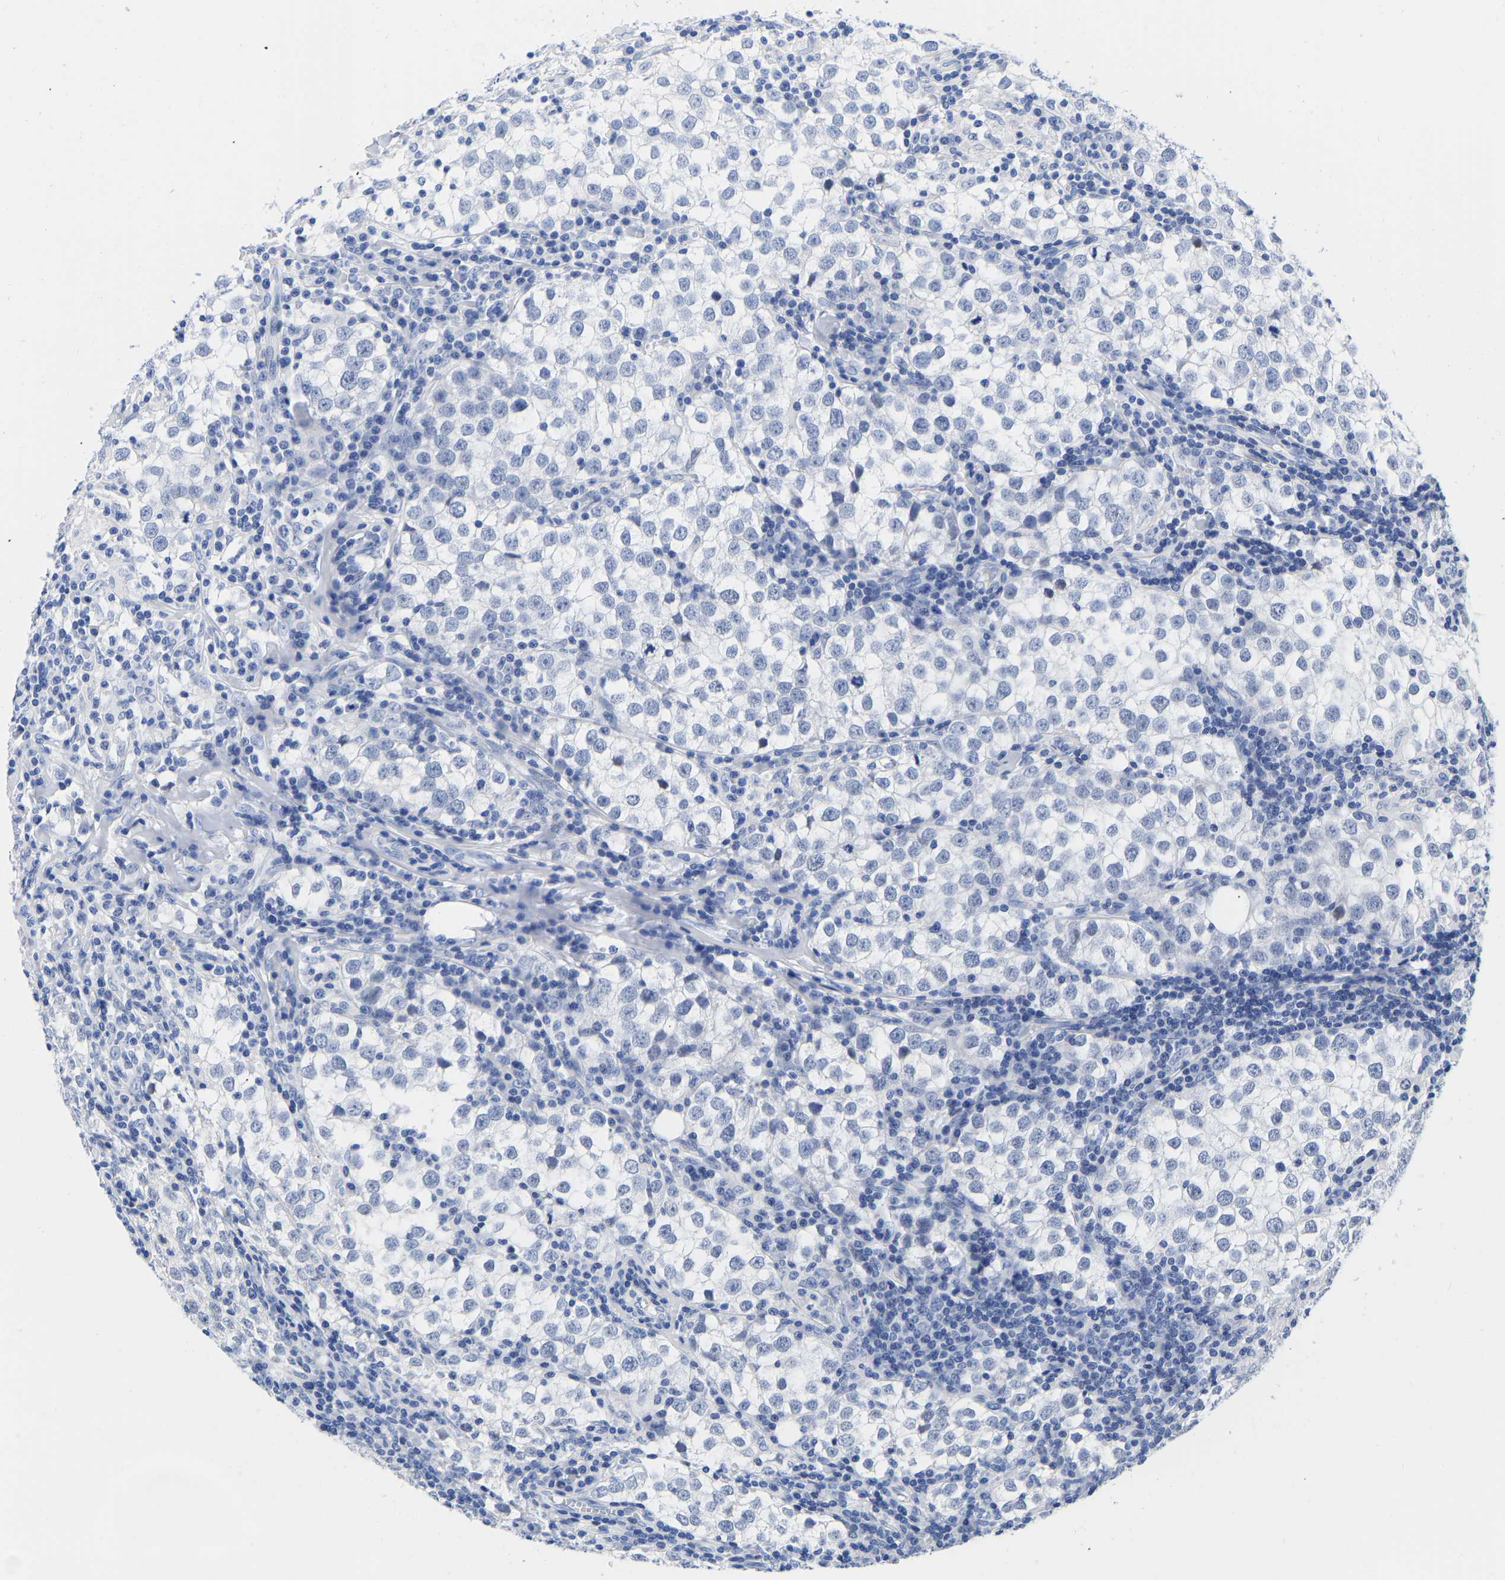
{"staining": {"intensity": "negative", "quantity": "none", "location": "none"}, "tissue": "testis cancer", "cell_type": "Tumor cells", "image_type": "cancer", "snomed": [{"axis": "morphology", "description": "Seminoma, NOS"}, {"axis": "morphology", "description": "Carcinoma, Embryonal, NOS"}, {"axis": "topography", "description": "Testis"}], "caption": "Tumor cells show no significant protein positivity in testis cancer.", "gene": "GPA33", "patient": {"sex": "male", "age": 36}}